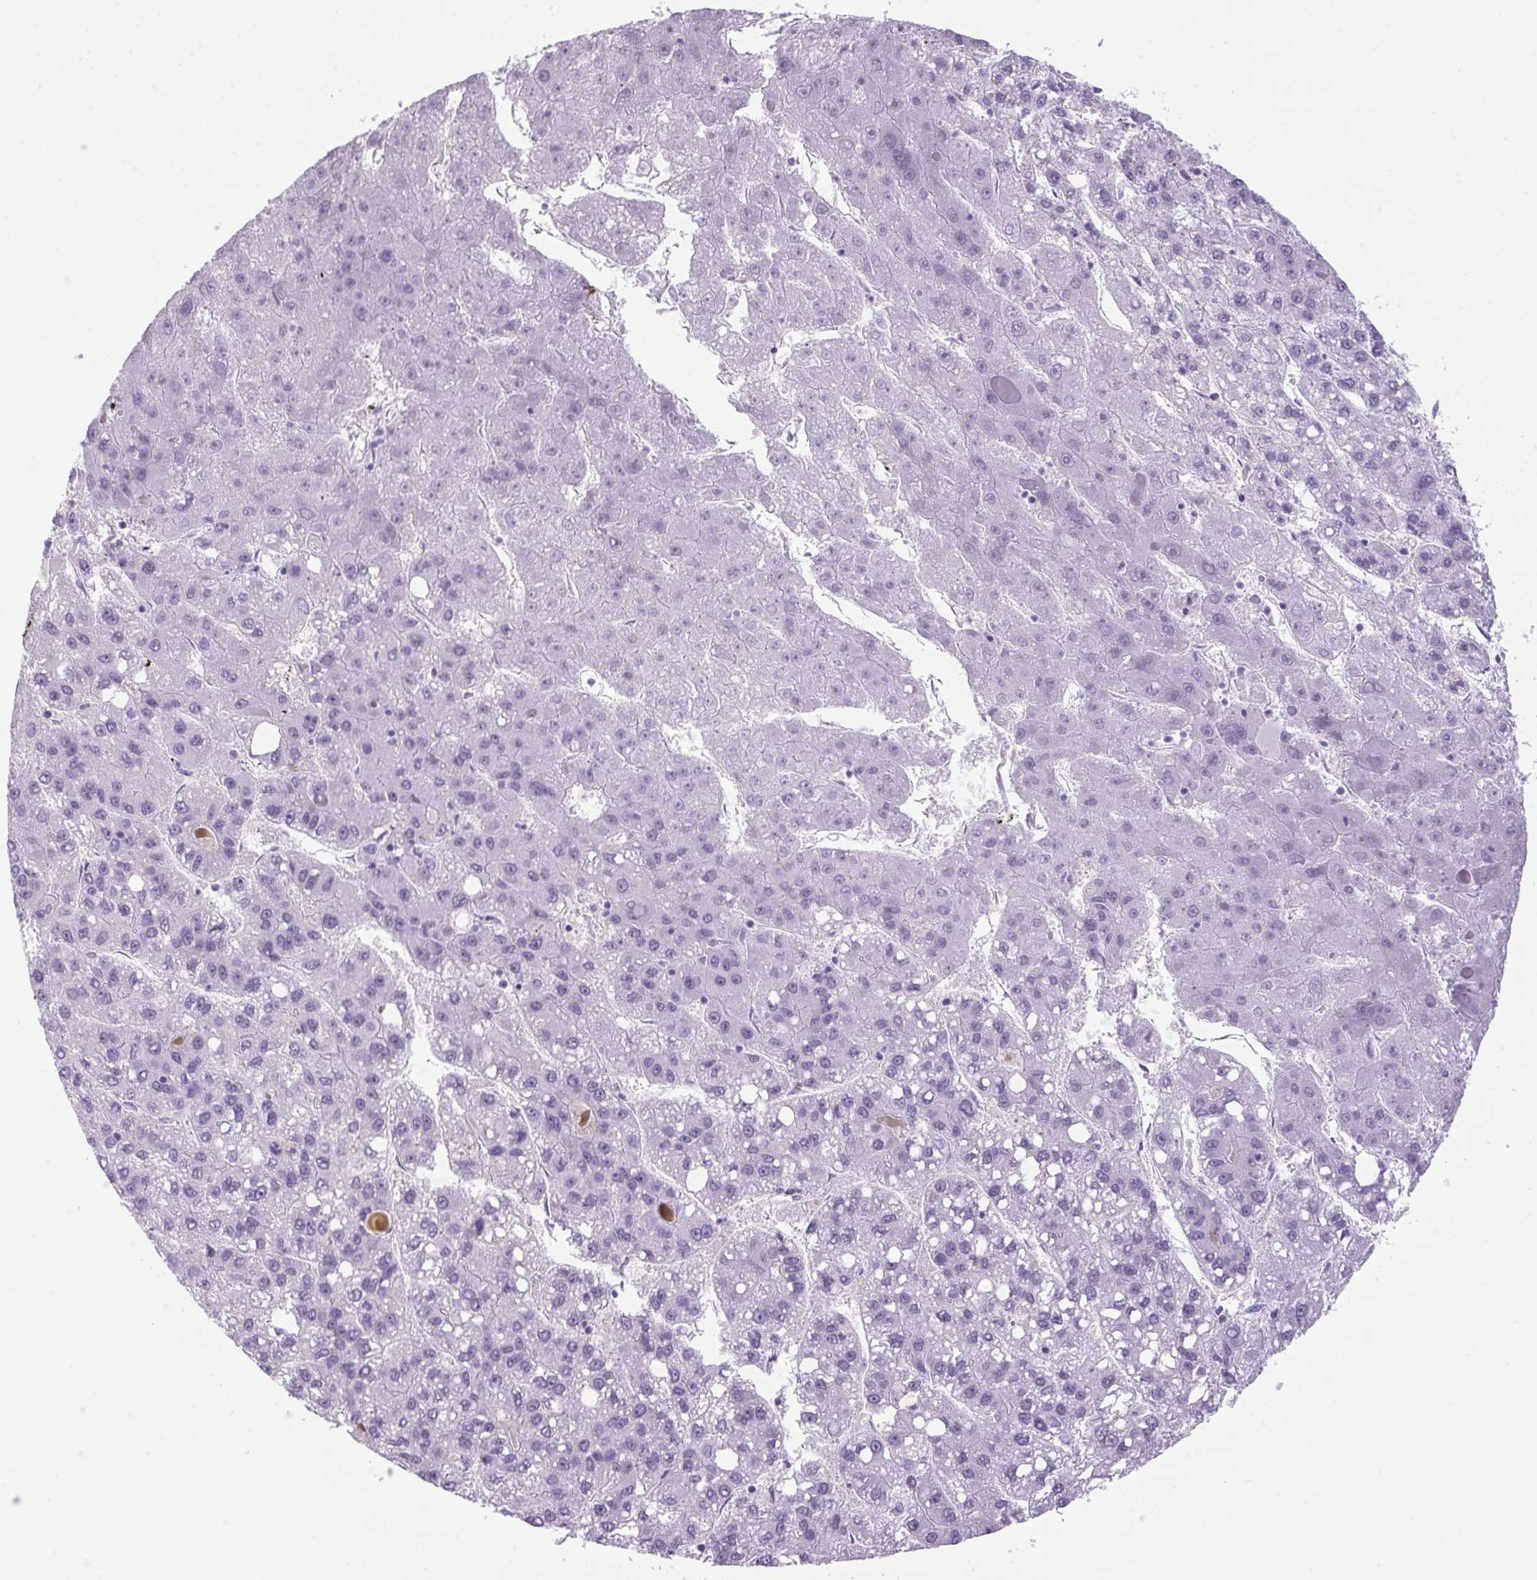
{"staining": {"intensity": "negative", "quantity": "none", "location": "none"}, "tissue": "liver cancer", "cell_type": "Tumor cells", "image_type": "cancer", "snomed": [{"axis": "morphology", "description": "Carcinoma, Hepatocellular, NOS"}, {"axis": "topography", "description": "Liver"}], "caption": "IHC of liver cancer reveals no expression in tumor cells. The staining was performed using DAB to visualize the protein expression in brown, while the nuclei were stained in blue with hematoxylin (Magnification: 20x).", "gene": "S100A2", "patient": {"sex": "female", "age": 82}}